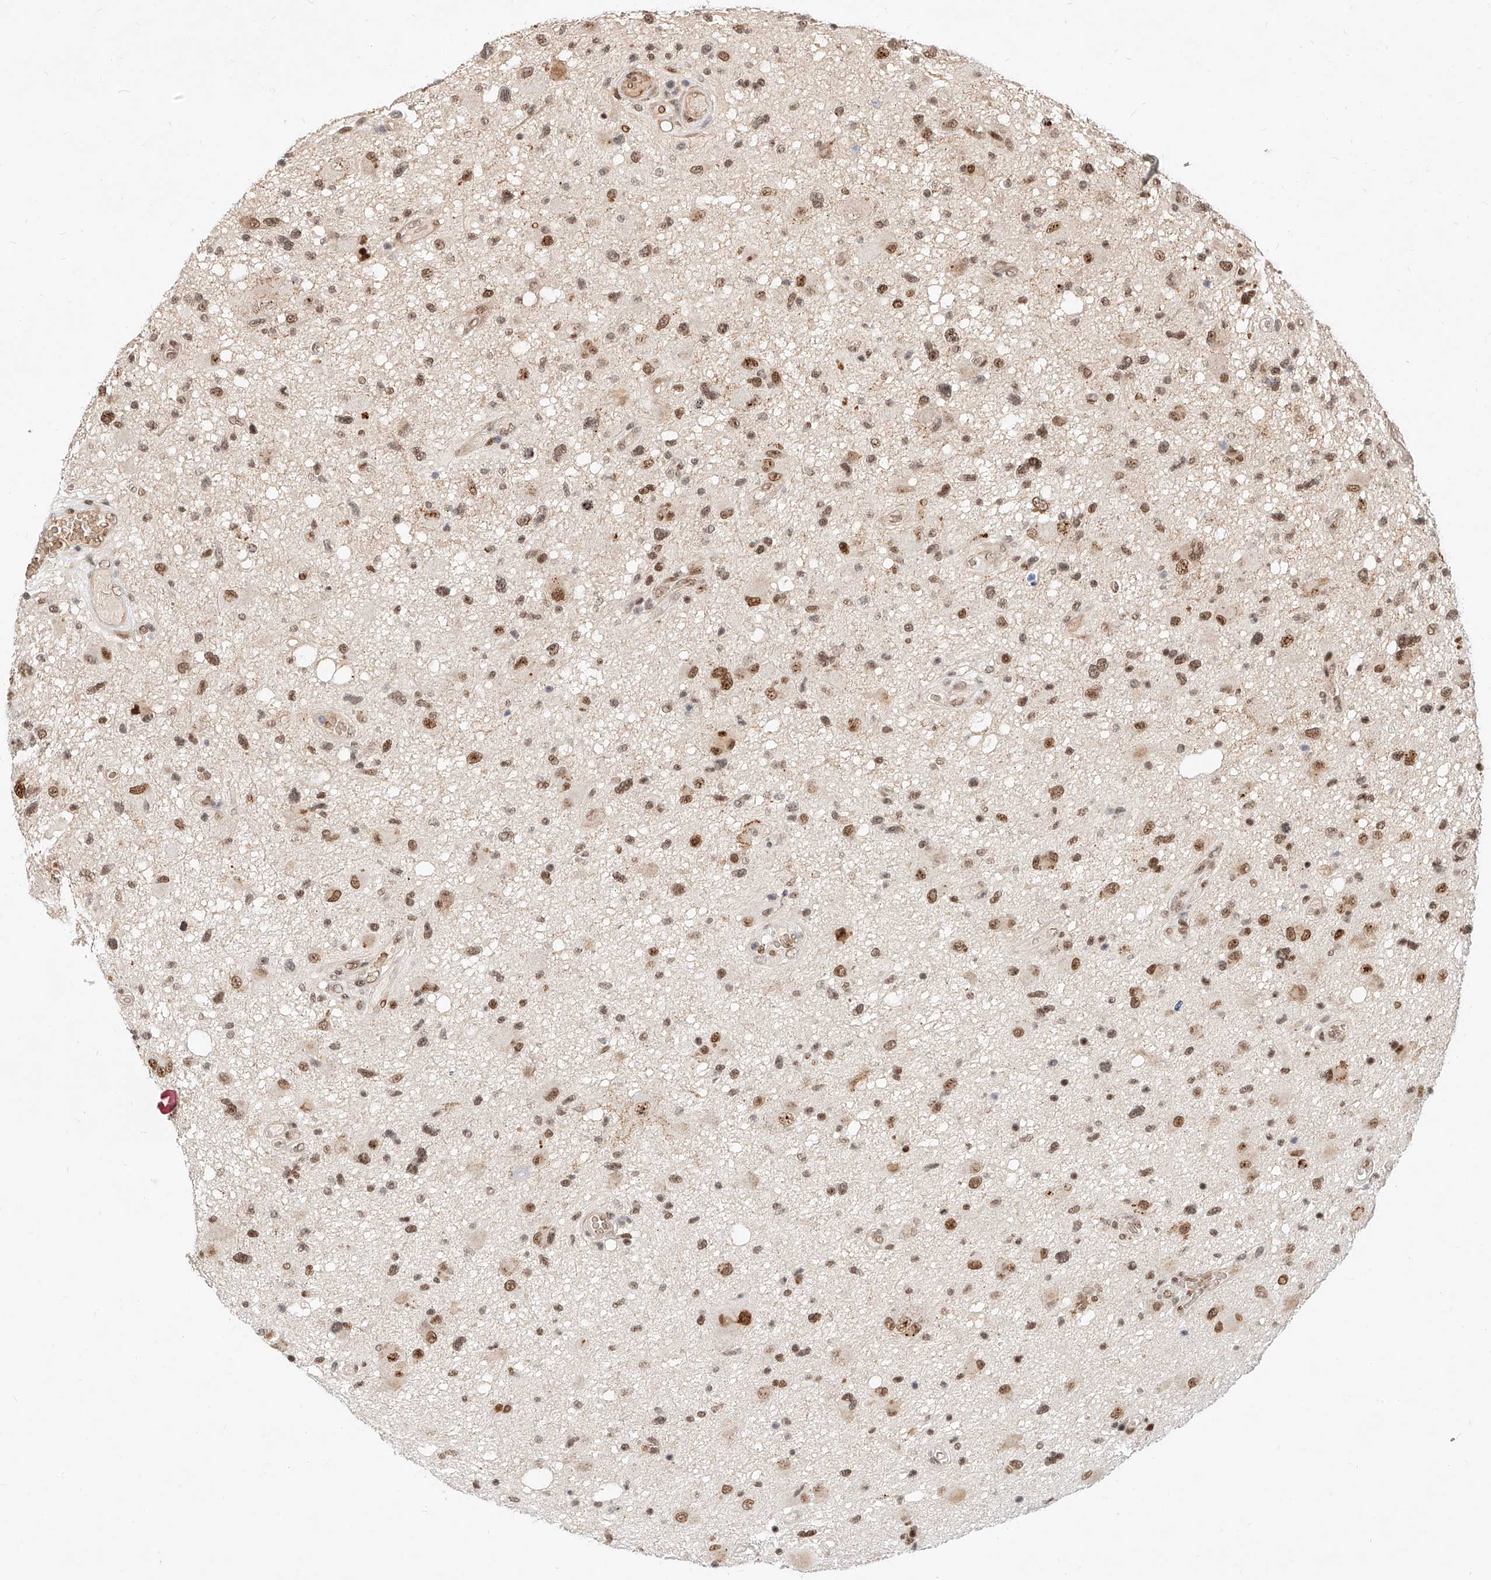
{"staining": {"intensity": "moderate", "quantity": ">75%", "location": "nuclear"}, "tissue": "glioma", "cell_type": "Tumor cells", "image_type": "cancer", "snomed": [{"axis": "morphology", "description": "Glioma, malignant, High grade"}, {"axis": "topography", "description": "Brain"}], "caption": "Brown immunohistochemical staining in human glioma shows moderate nuclear staining in about >75% of tumor cells.", "gene": "CBX8", "patient": {"sex": "male", "age": 33}}